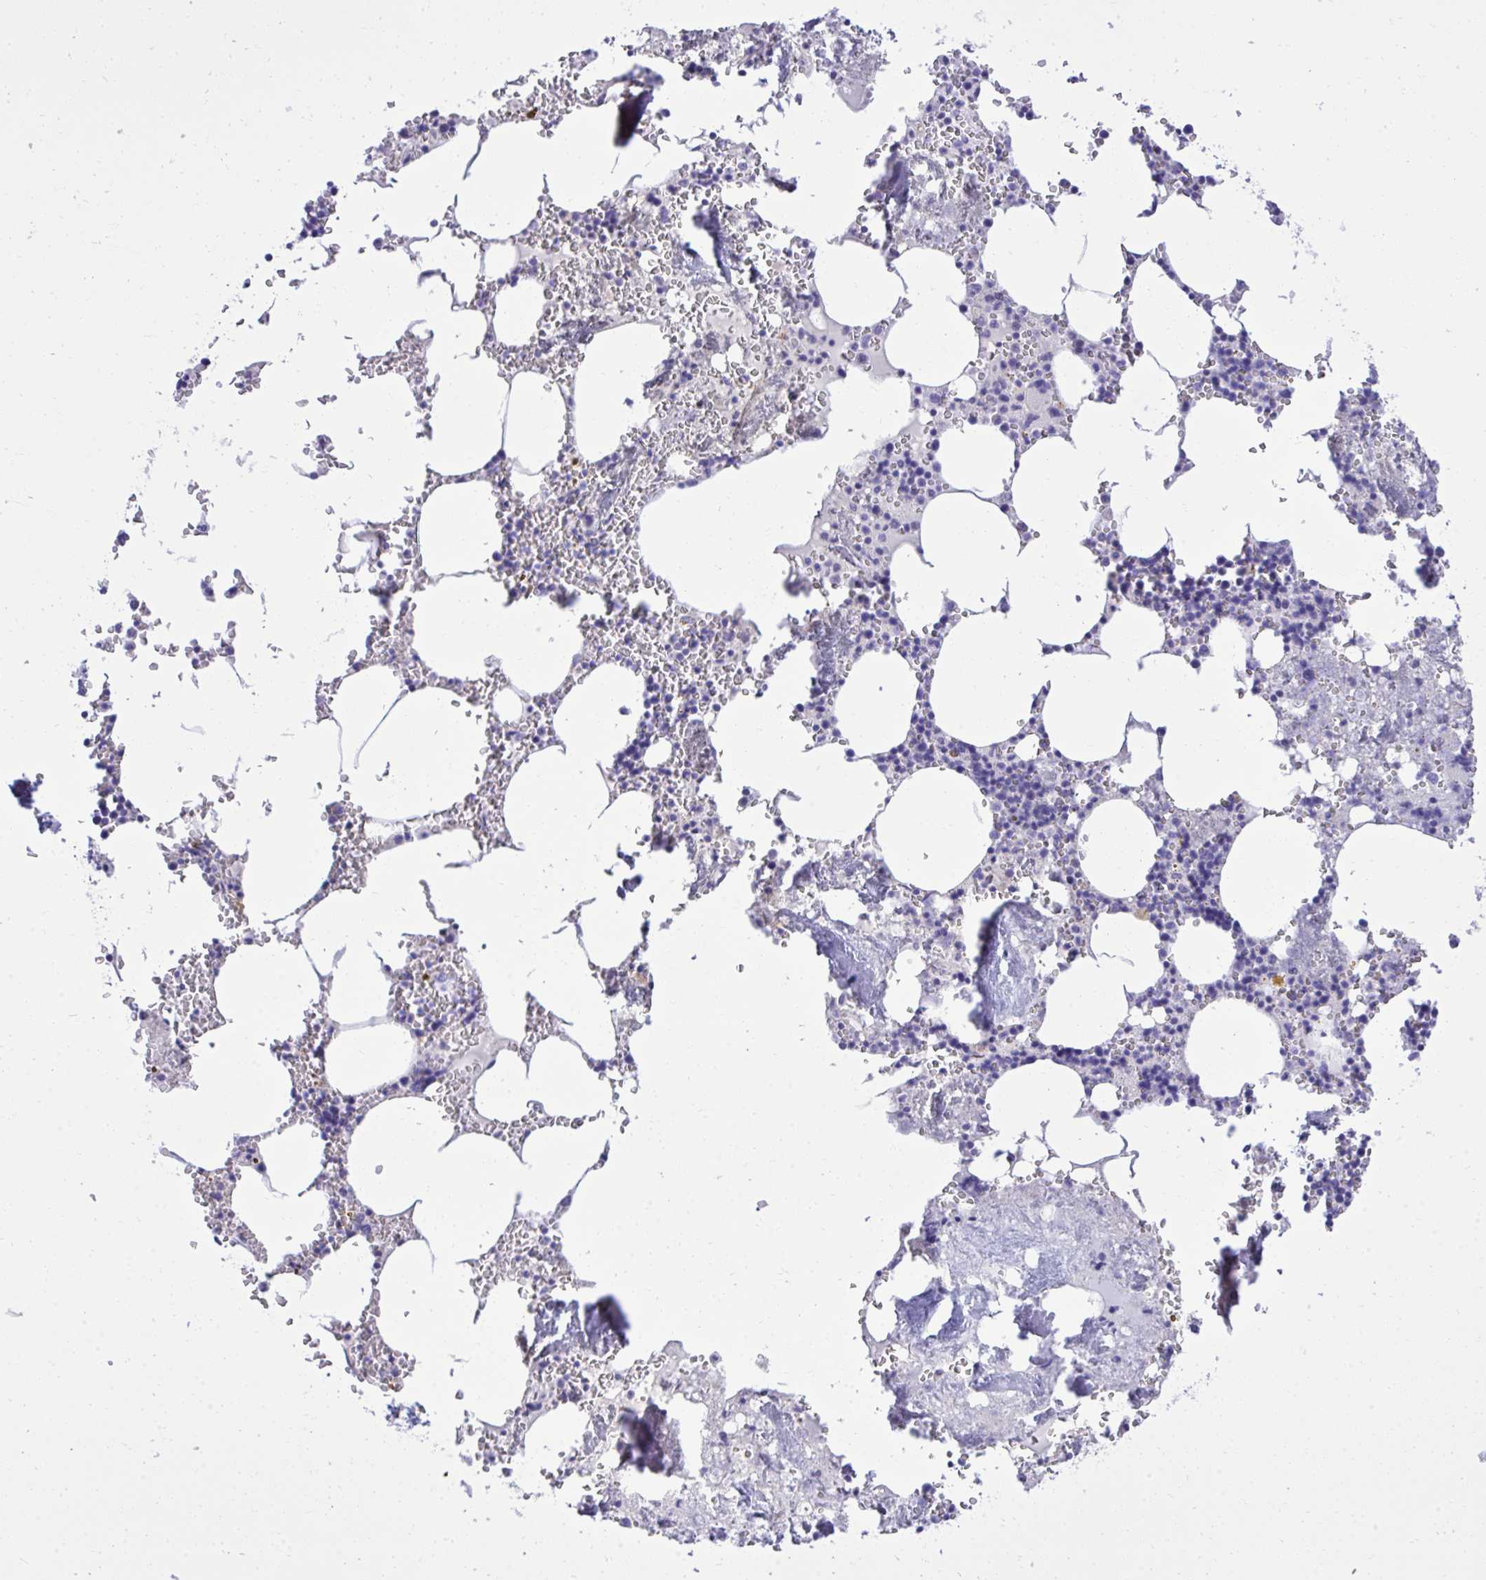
{"staining": {"intensity": "negative", "quantity": "none", "location": "none"}, "tissue": "bone marrow", "cell_type": "Hematopoietic cells", "image_type": "normal", "snomed": [{"axis": "morphology", "description": "Normal tissue, NOS"}, {"axis": "topography", "description": "Bone marrow"}], "caption": "Immunohistochemical staining of unremarkable bone marrow reveals no significant staining in hematopoietic cells. Brightfield microscopy of immunohistochemistry stained with DAB (3,3'-diaminobenzidine) (brown) and hematoxylin (blue), captured at high magnification.", "gene": "ST6GALNAC3", "patient": {"sex": "male", "age": 54}}